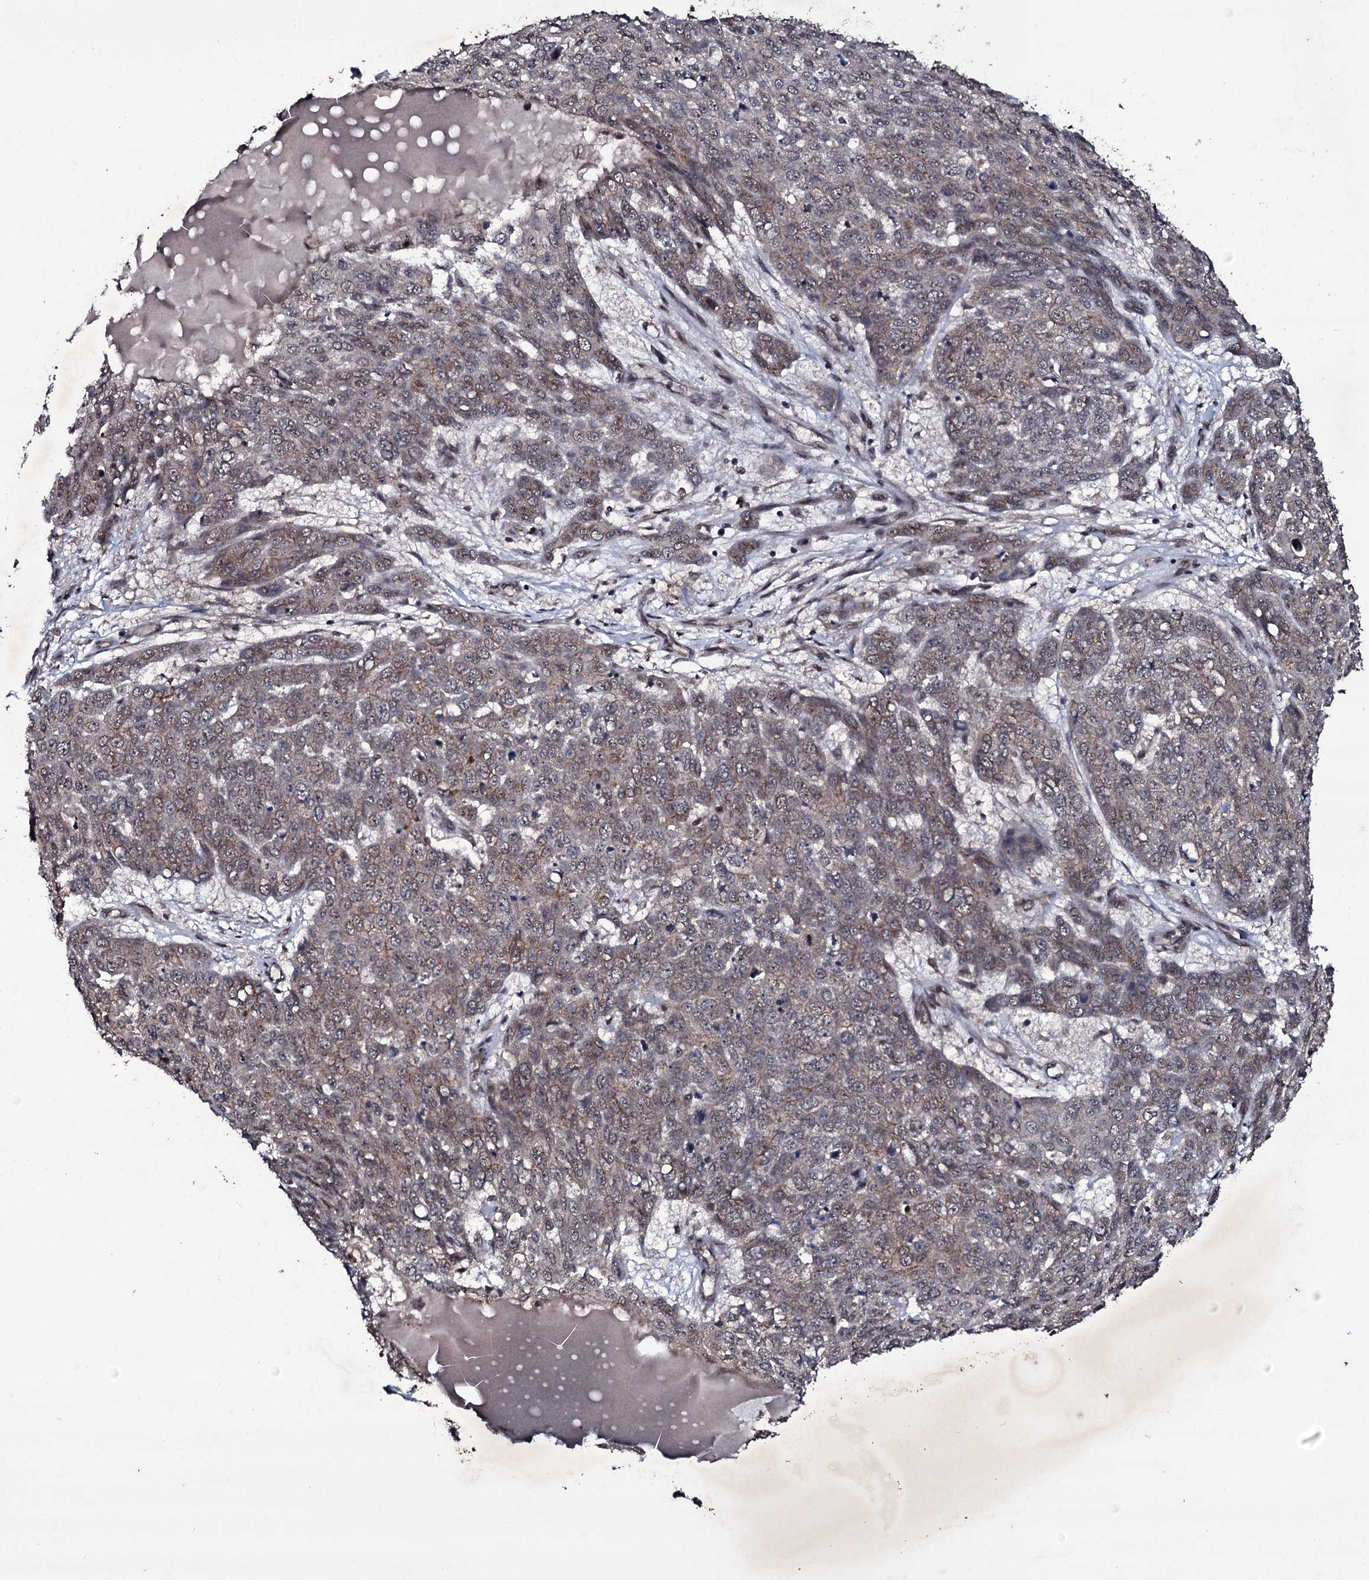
{"staining": {"intensity": "weak", "quantity": "<25%", "location": "cytoplasmic/membranous"}, "tissue": "skin cancer", "cell_type": "Tumor cells", "image_type": "cancer", "snomed": [{"axis": "morphology", "description": "Squamous cell carcinoma, NOS"}, {"axis": "topography", "description": "Skin"}], "caption": "This is a image of immunohistochemistry staining of skin squamous cell carcinoma, which shows no staining in tumor cells.", "gene": "MRPS31", "patient": {"sex": "male", "age": 71}}